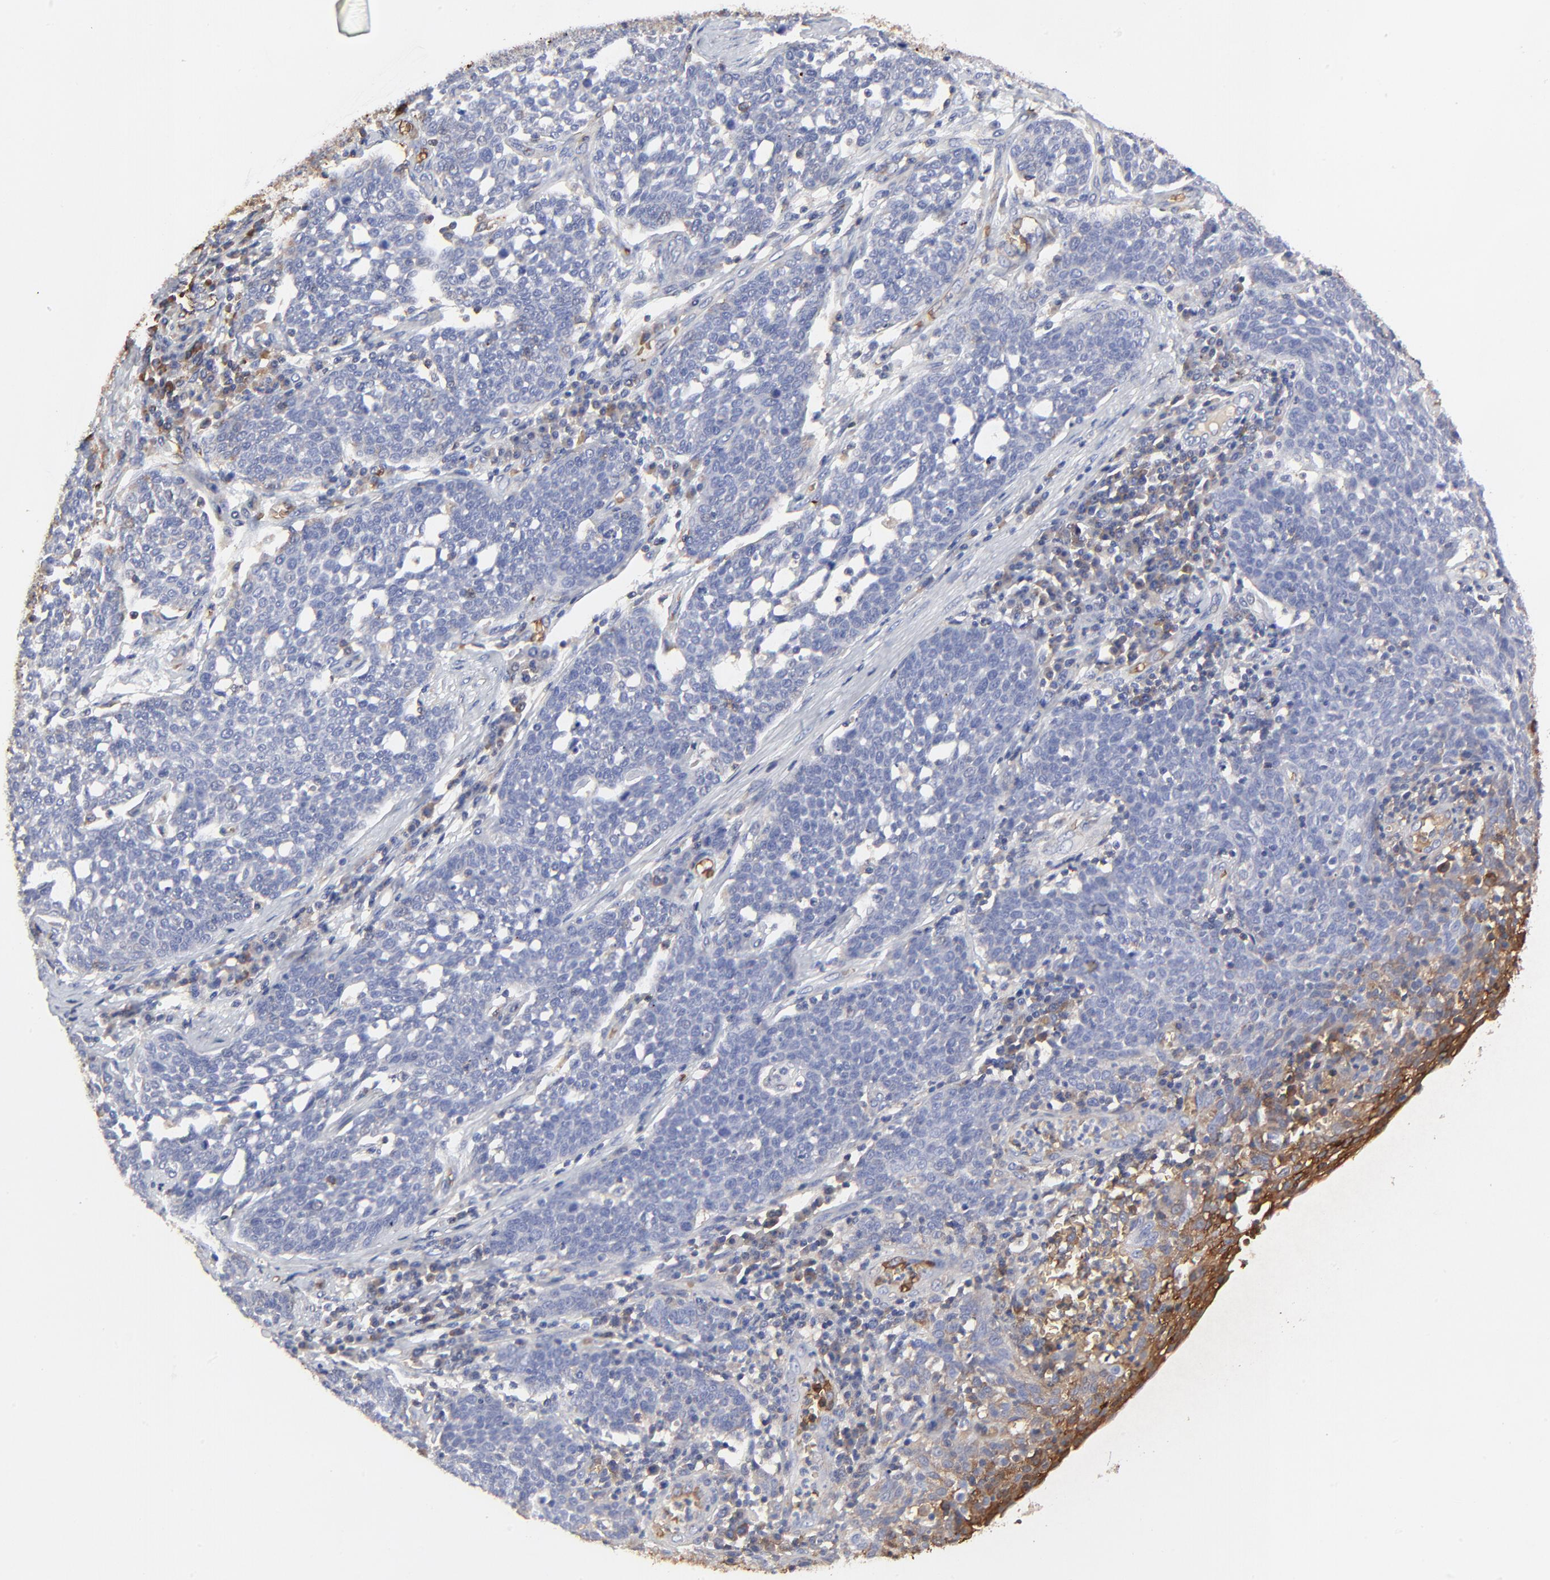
{"staining": {"intensity": "negative", "quantity": "none", "location": "none"}, "tissue": "cervical cancer", "cell_type": "Tumor cells", "image_type": "cancer", "snomed": [{"axis": "morphology", "description": "Squamous cell carcinoma, NOS"}, {"axis": "topography", "description": "Cervix"}], "caption": "The photomicrograph displays no significant positivity in tumor cells of squamous cell carcinoma (cervical). (Immunohistochemistry, brightfield microscopy, high magnification).", "gene": "PAG1", "patient": {"sex": "female", "age": 34}}